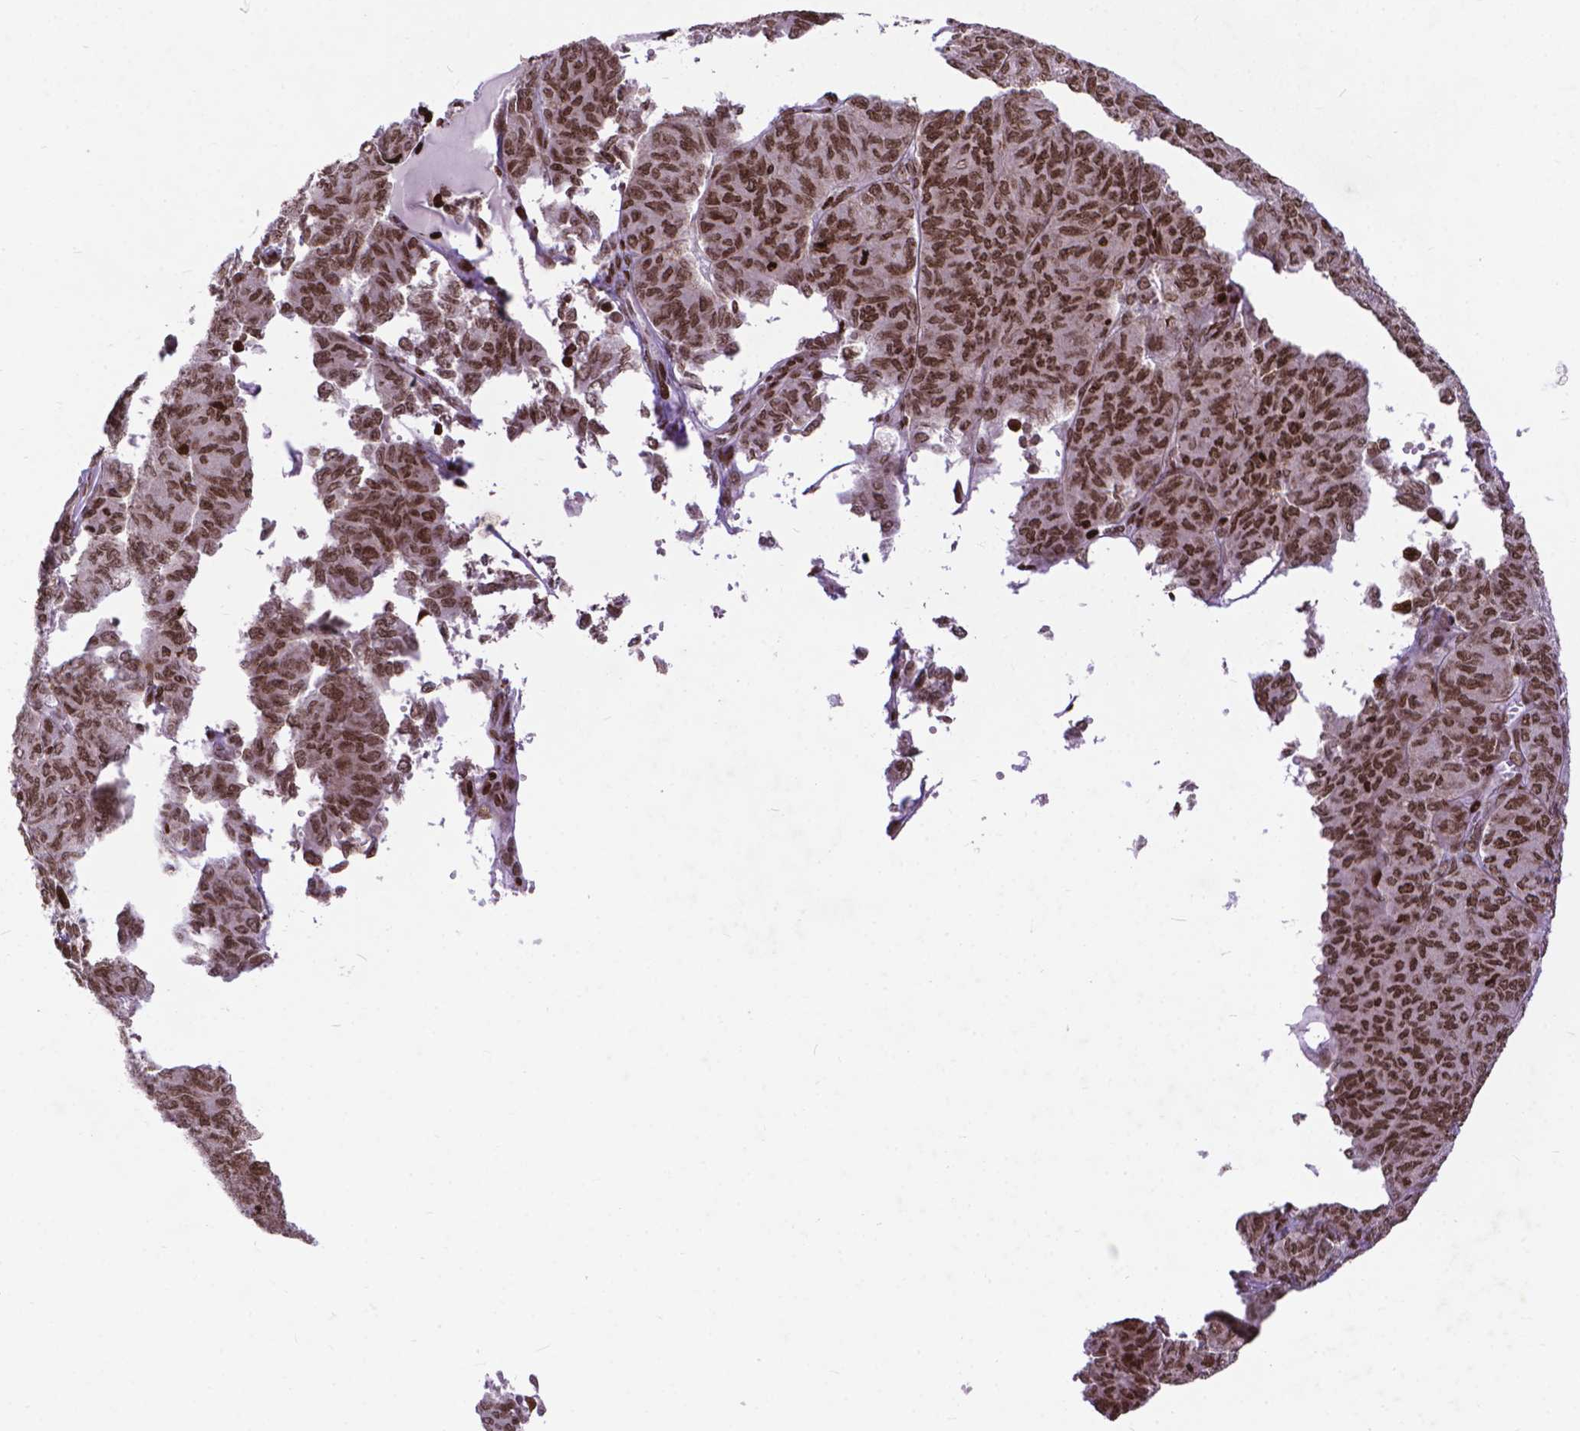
{"staining": {"intensity": "moderate", "quantity": ">75%", "location": "nuclear"}, "tissue": "ovarian cancer", "cell_type": "Tumor cells", "image_type": "cancer", "snomed": [{"axis": "morphology", "description": "Carcinoma, endometroid"}, {"axis": "topography", "description": "Ovary"}], "caption": "Immunohistochemistry micrograph of human ovarian endometroid carcinoma stained for a protein (brown), which shows medium levels of moderate nuclear positivity in about >75% of tumor cells.", "gene": "AMER1", "patient": {"sex": "female", "age": 80}}